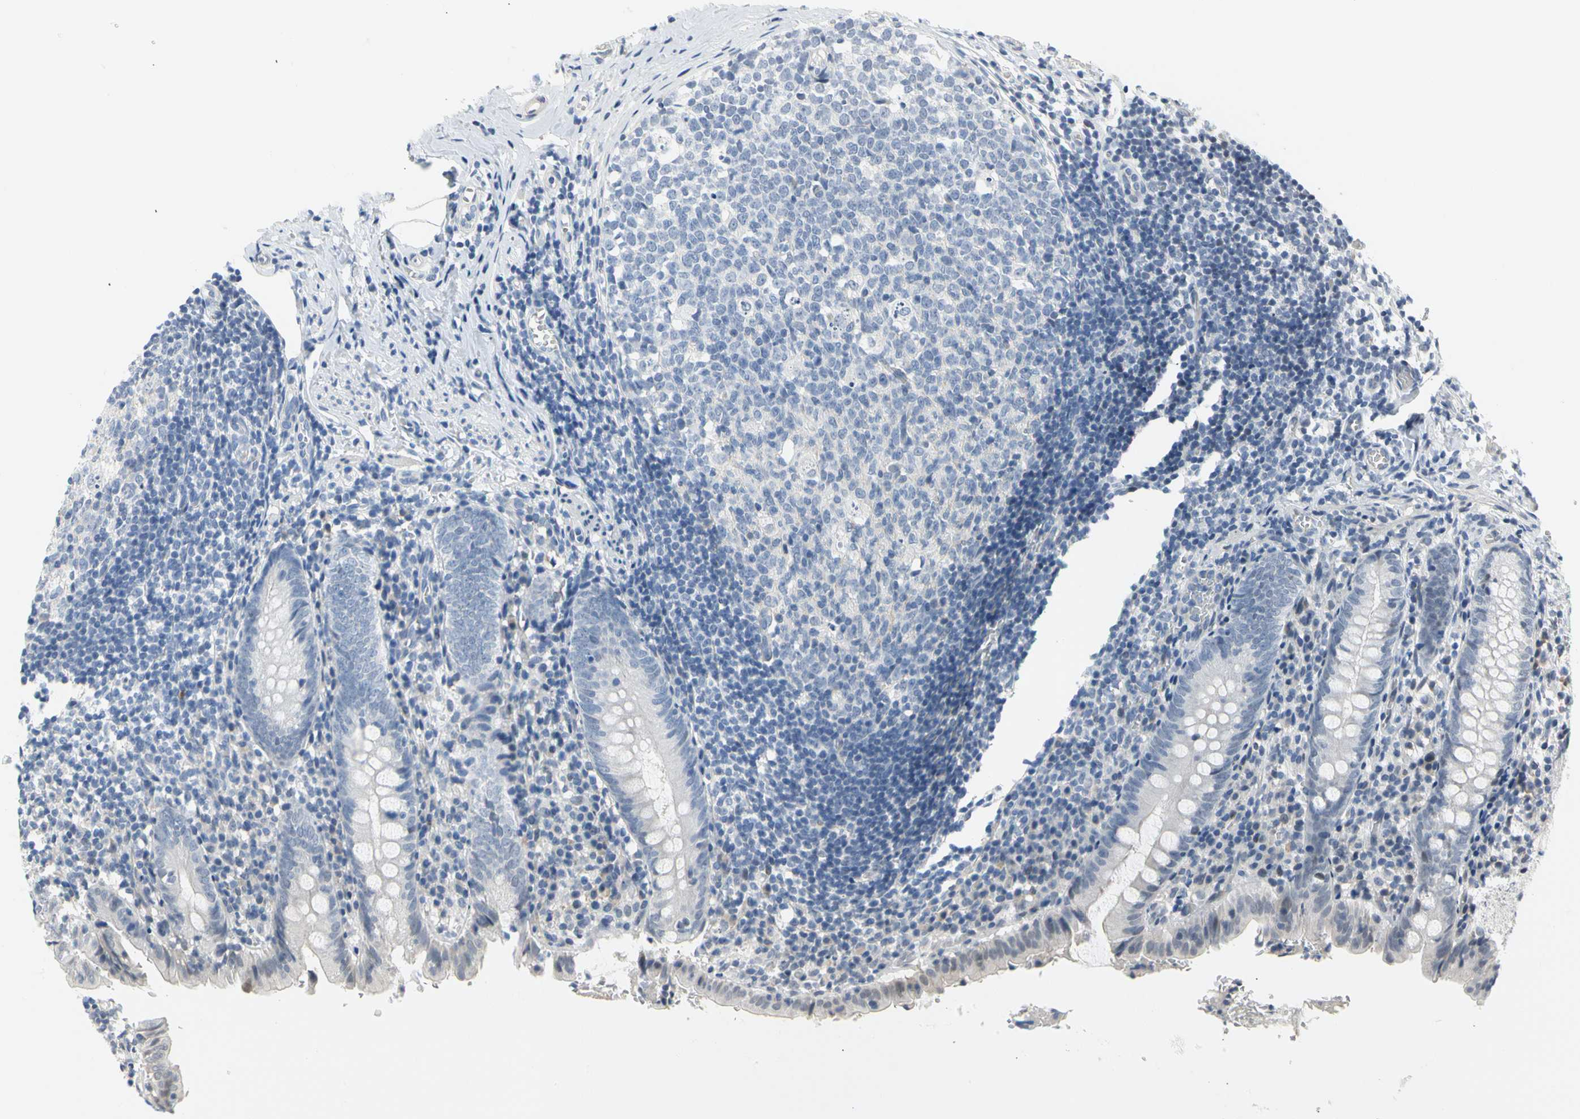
{"staining": {"intensity": "weak", "quantity": "<25%", "location": "cytoplasmic/membranous"}, "tissue": "appendix", "cell_type": "Glandular cells", "image_type": "normal", "snomed": [{"axis": "morphology", "description": "Normal tissue, NOS"}, {"axis": "topography", "description": "Appendix"}], "caption": "Immunohistochemical staining of unremarkable human appendix exhibits no significant staining in glandular cells. (Brightfield microscopy of DAB IHC at high magnification).", "gene": "IMPG2", "patient": {"sex": "female", "age": 10}}